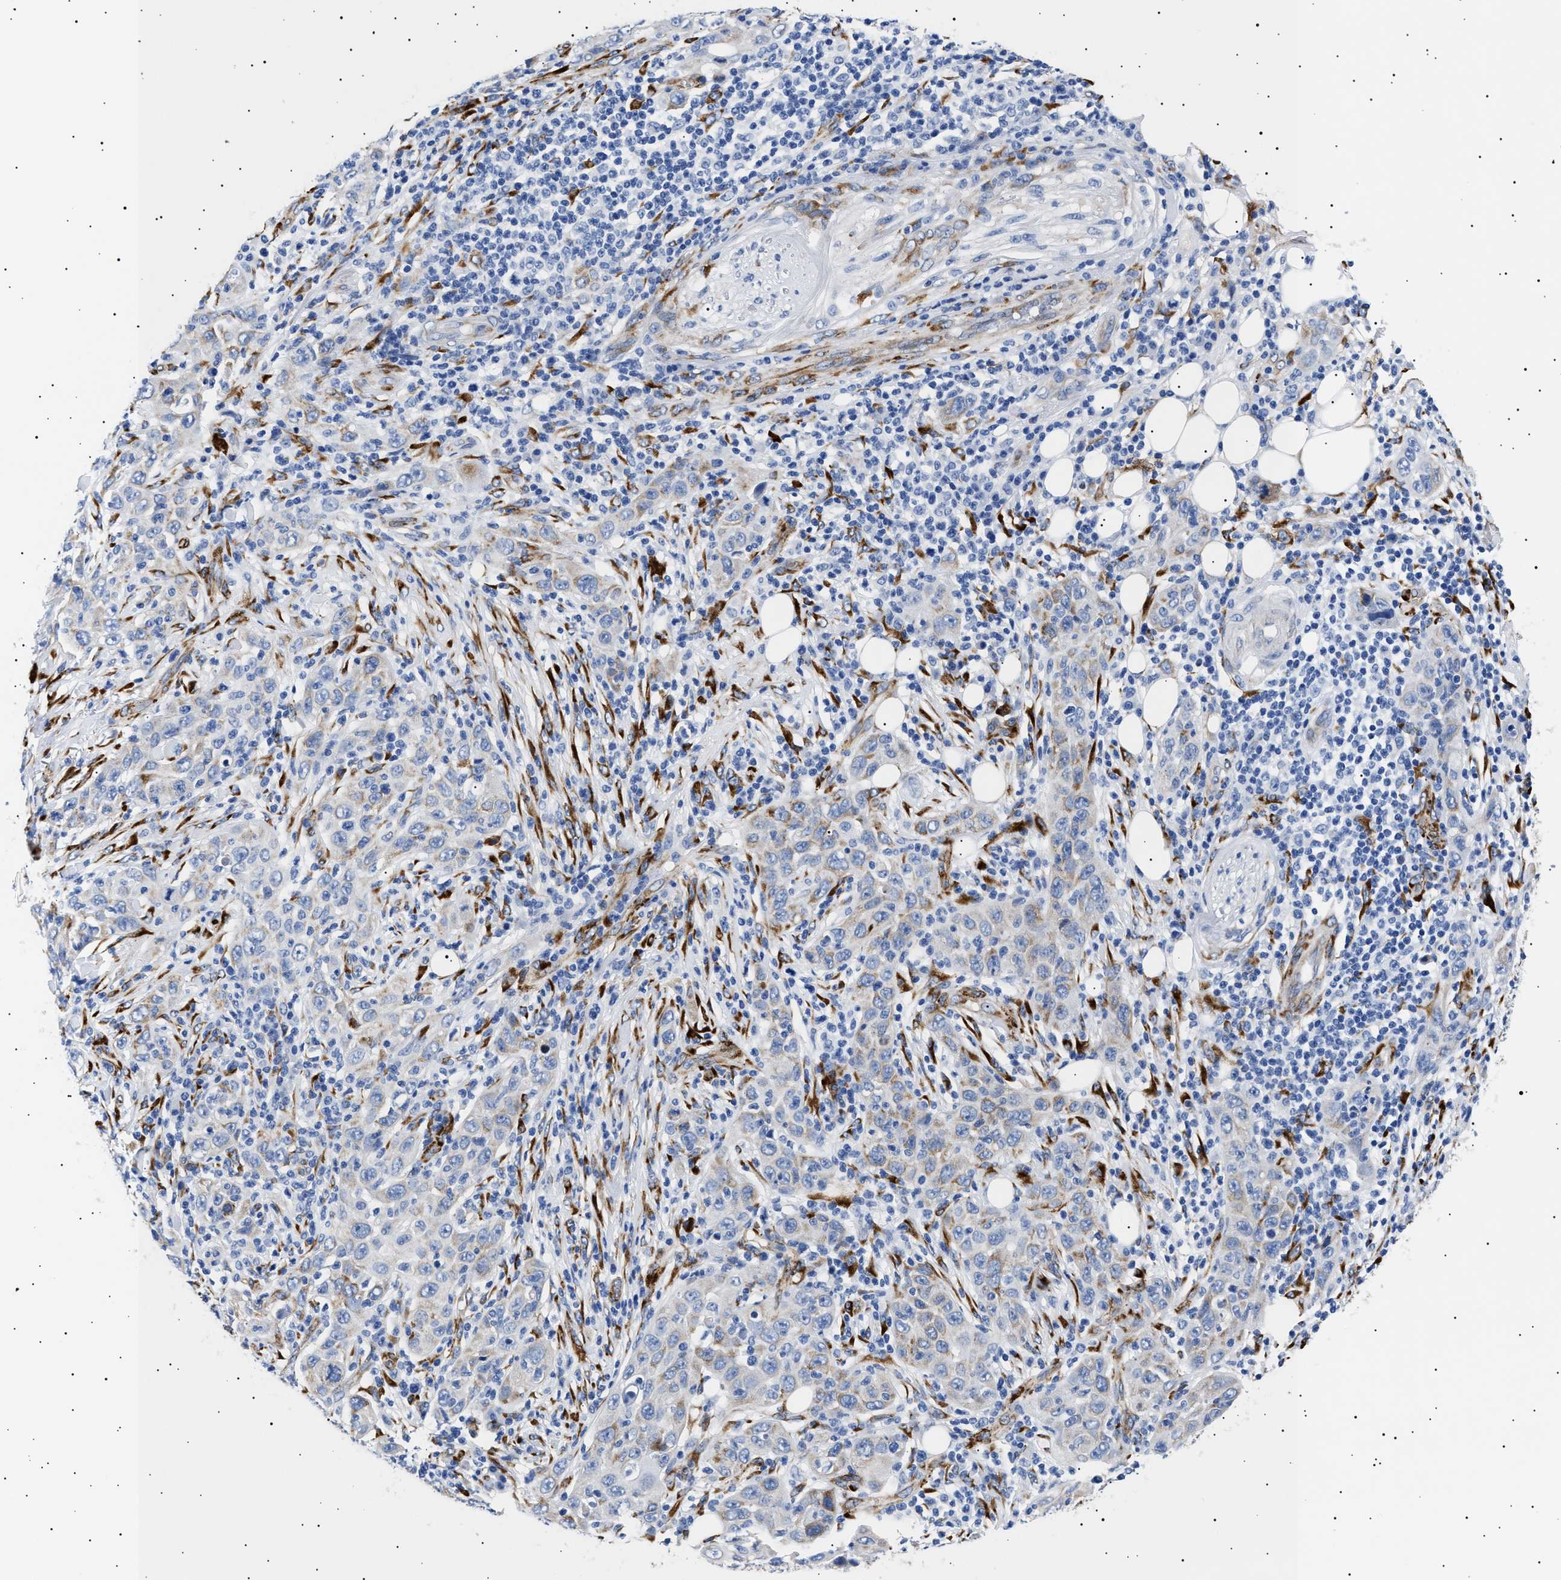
{"staining": {"intensity": "weak", "quantity": "<25%", "location": "cytoplasmic/membranous"}, "tissue": "skin cancer", "cell_type": "Tumor cells", "image_type": "cancer", "snomed": [{"axis": "morphology", "description": "Squamous cell carcinoma, NOS"}, {"axis": "topography", "description": "Skin"}], "caption": "Immunohistochemistry (IHC) photomicrograph of human squamous cell carcinoma (skin) stained for a protein (brown), which shows no expression in tumor cells.", "gene": "HEMGN", "patient": {"sex": "female", "age": 88}}